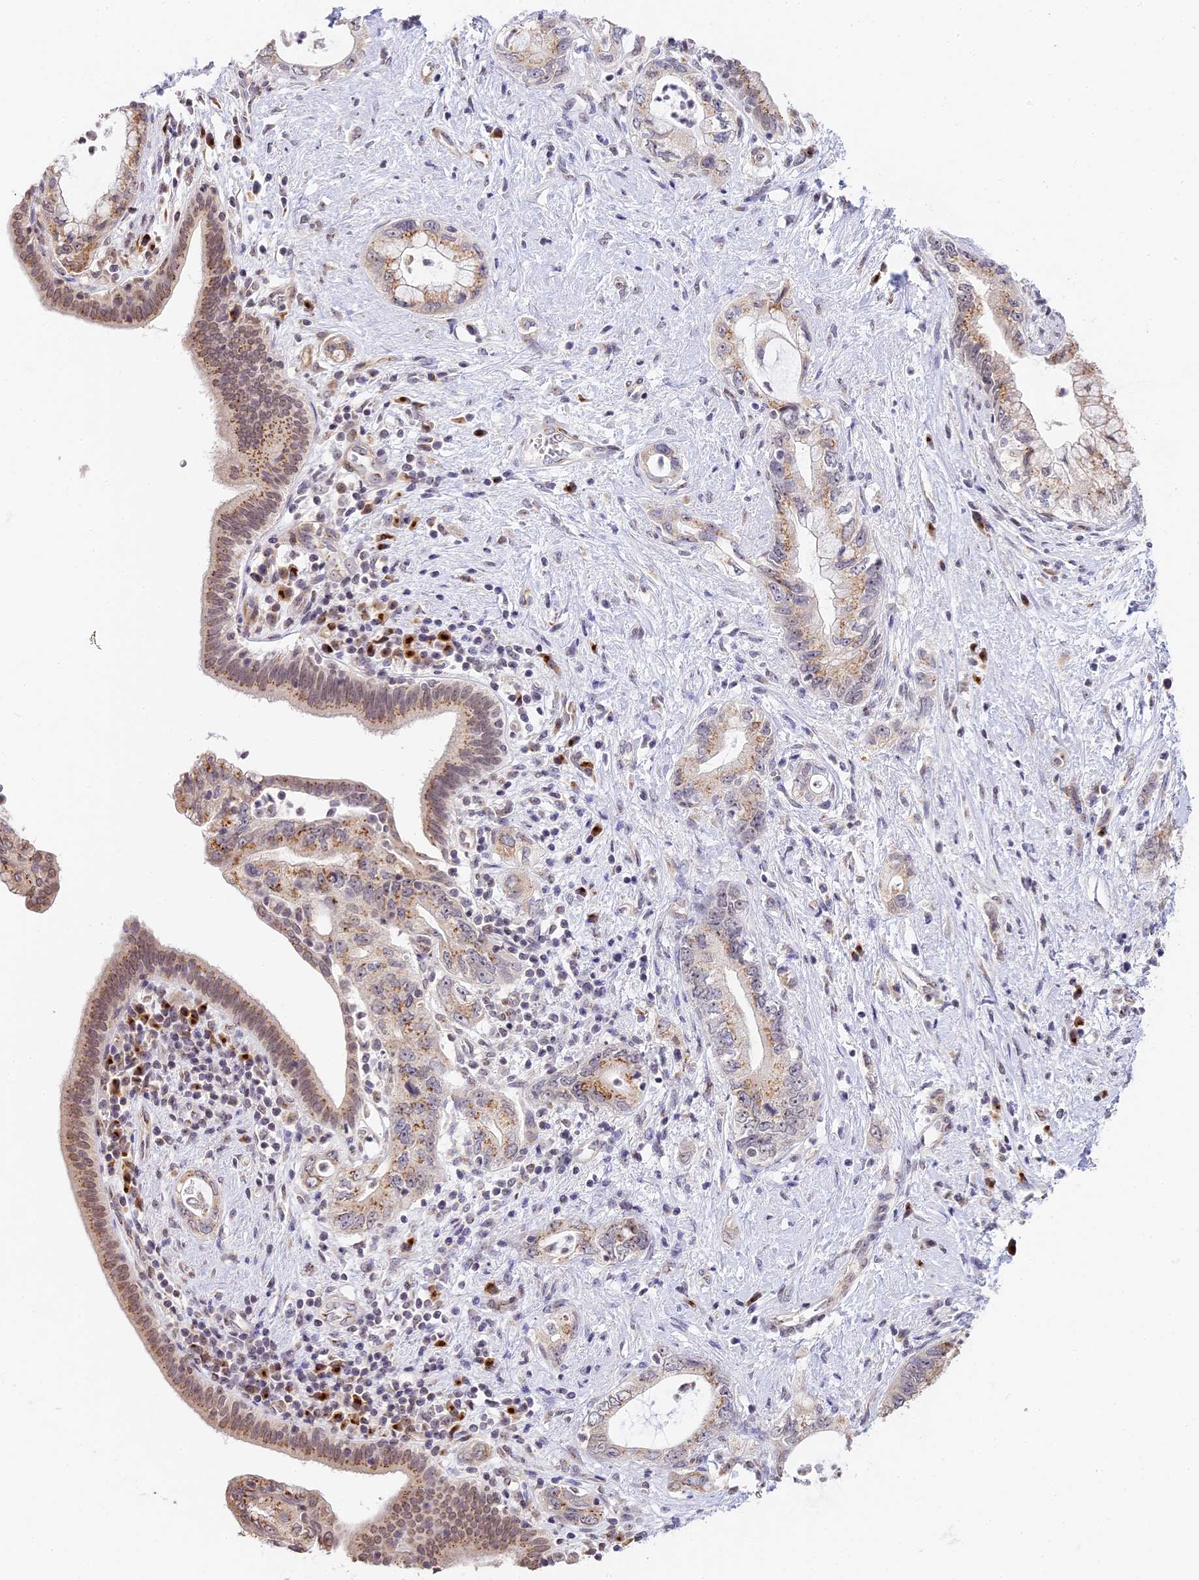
{"staining": {"intensity": "moderate", "quantity": ">75%", "location": "cytoplasmic/membranous"}, "tissue": "pancreatic cancer", "cell_type": "Tumor cells", "image_type": "cancer", "snomed": [{"axis": "morphology", "description": "Adenocarcinoma, NOS"}, {"axis": "topography", "description": "Pancreas"}], "caption": "Tumor cells exhibit moderate cytoplasmic/membranous positivity in approximately >75% of cells in pancreatic adenocarcinoma.", "gene": "HEATR5B", "patient": {"sex": "female", "age": 73}}